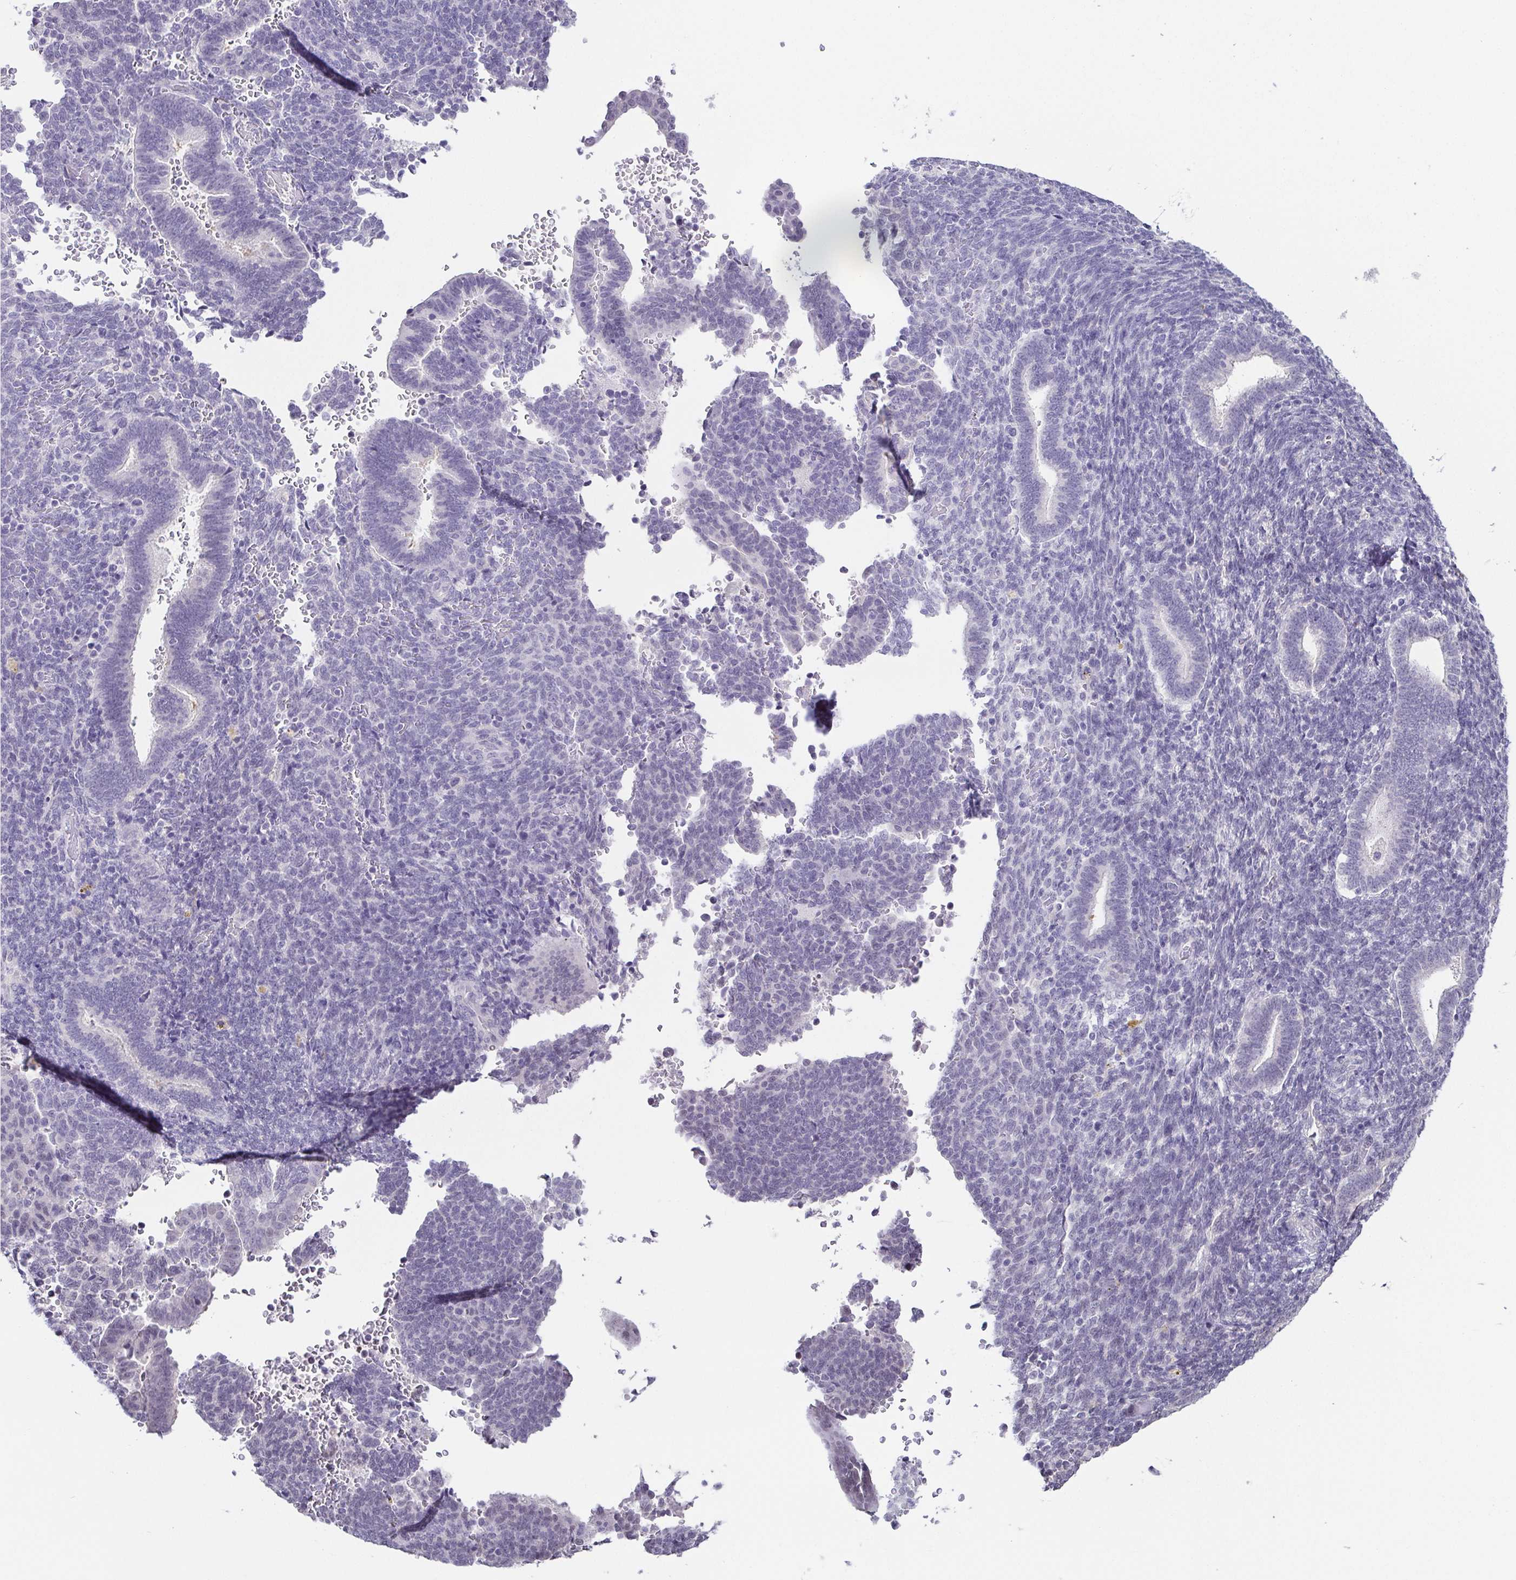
{"staining": {"intensity": "negative", "quantity": "none", "location": "none"}, "tissue": "endometrium", "cell_type": "Cells in endometrial stroma", "image_type": "normal", "snomed": [{"axis": "morphology", "description": "Normal tissue, NOS"}, {"axis": "topography", "description": "Endometrium"}], "caption": "Immunohistochemistry (IHC) image of benign human endometrium stained for a protein (brown), which reveals no expression in cells in endometrial stroma. The staining is performed using DAB brown chromogen with nuclei counter-stained in using hematoxylin.", "gene": "NEFH", "patient": {"sex": "female", "age": 34}}